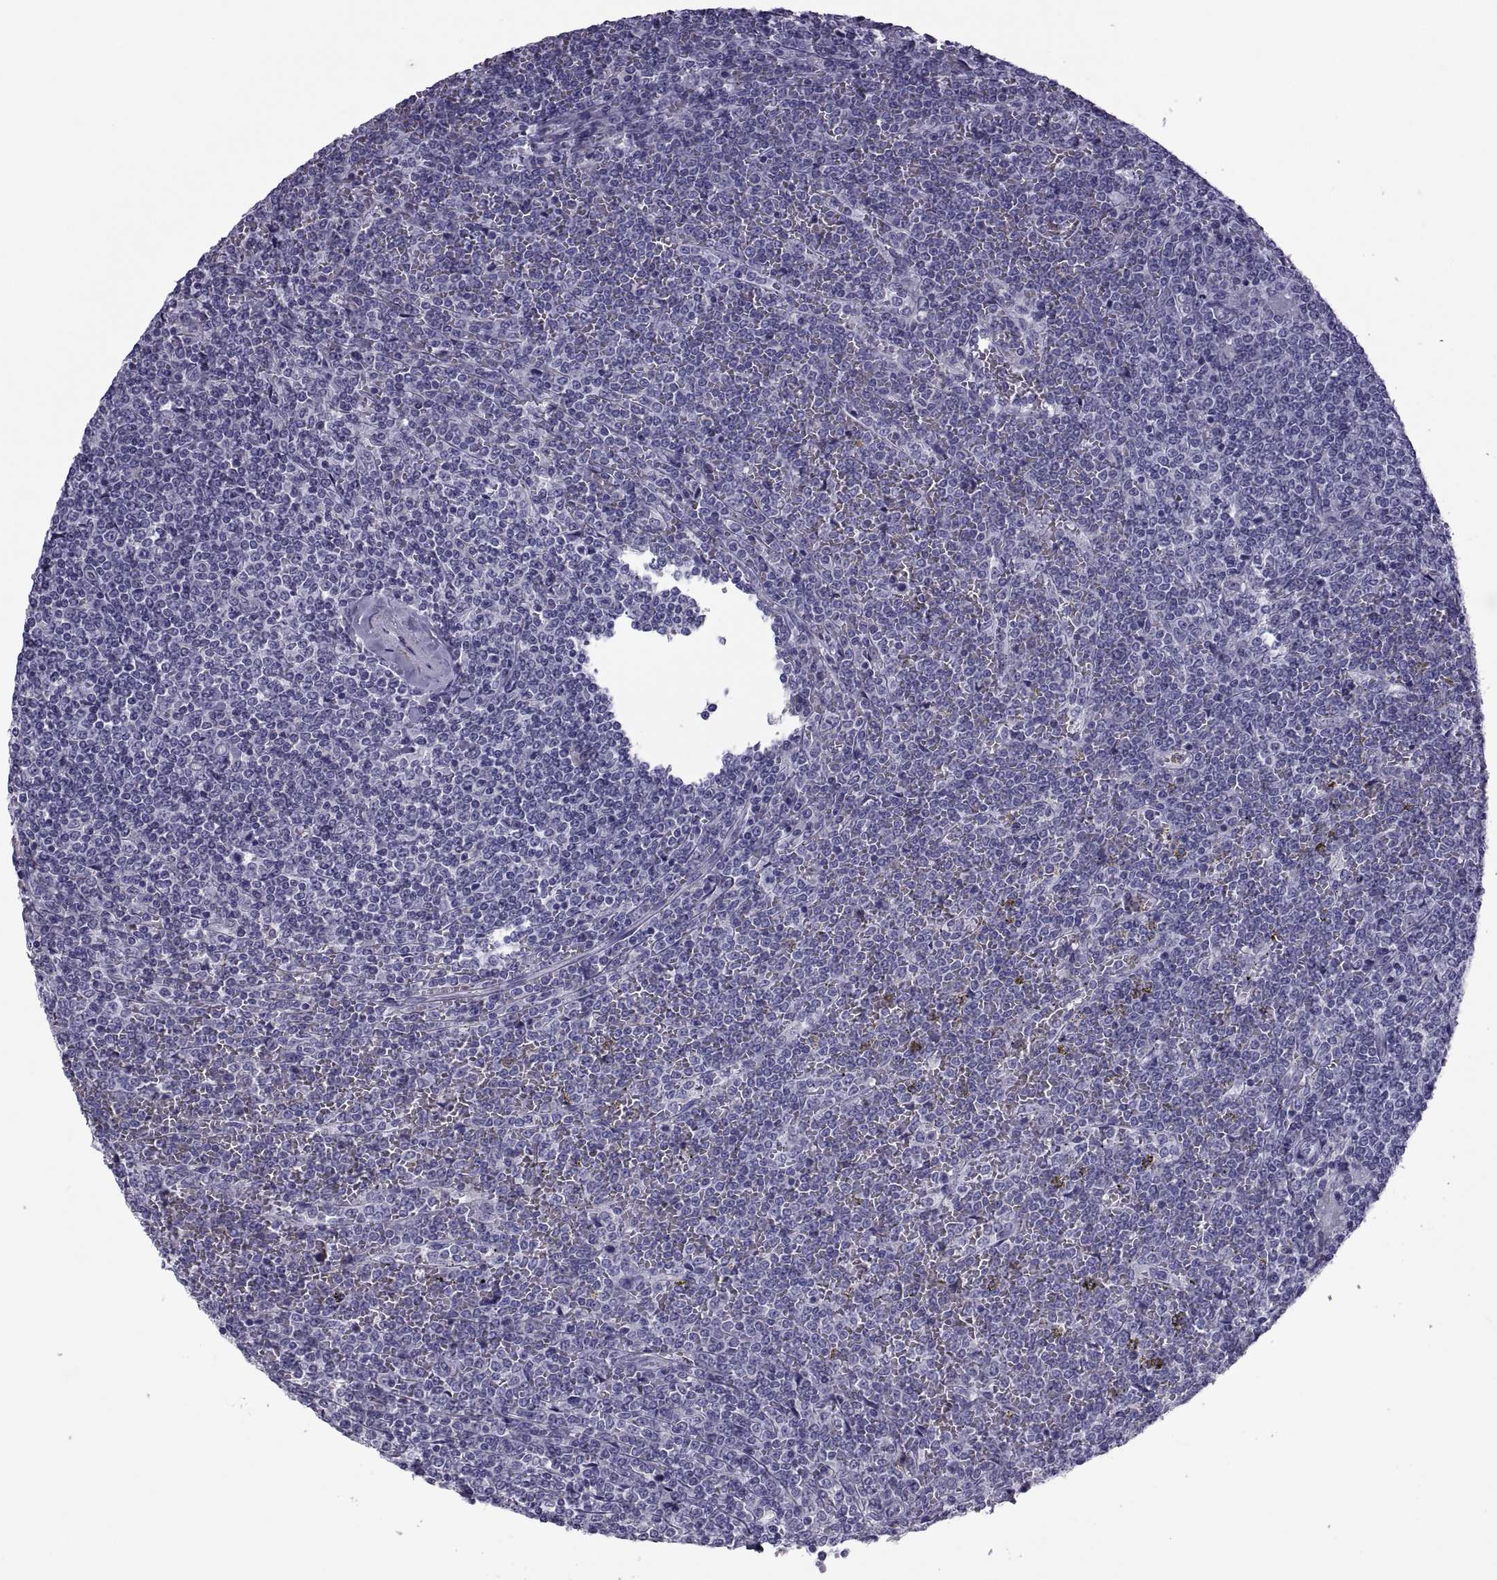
{"staining": {"intensity": "negative", "quantity": "none", "location": "none"}, "tissue": "lymphoma", "cell_type": "Tumor cells", "image_type": "cancer", "snomed": [{"axis": "morphology", "description": "Malignant lymphoma, non-Hodgkin's type, Low grade"}, {"axis": "topography", "description": "Spleen"}], "caption": "A high-resolution image shows IHC staining of malignant lymphoma, non-Hodgkin's type (low-grade), which displays no significant positivity in tumor cells.", "gene": "MAGEB1", "patient": {"sex": "female", "age": 19}}